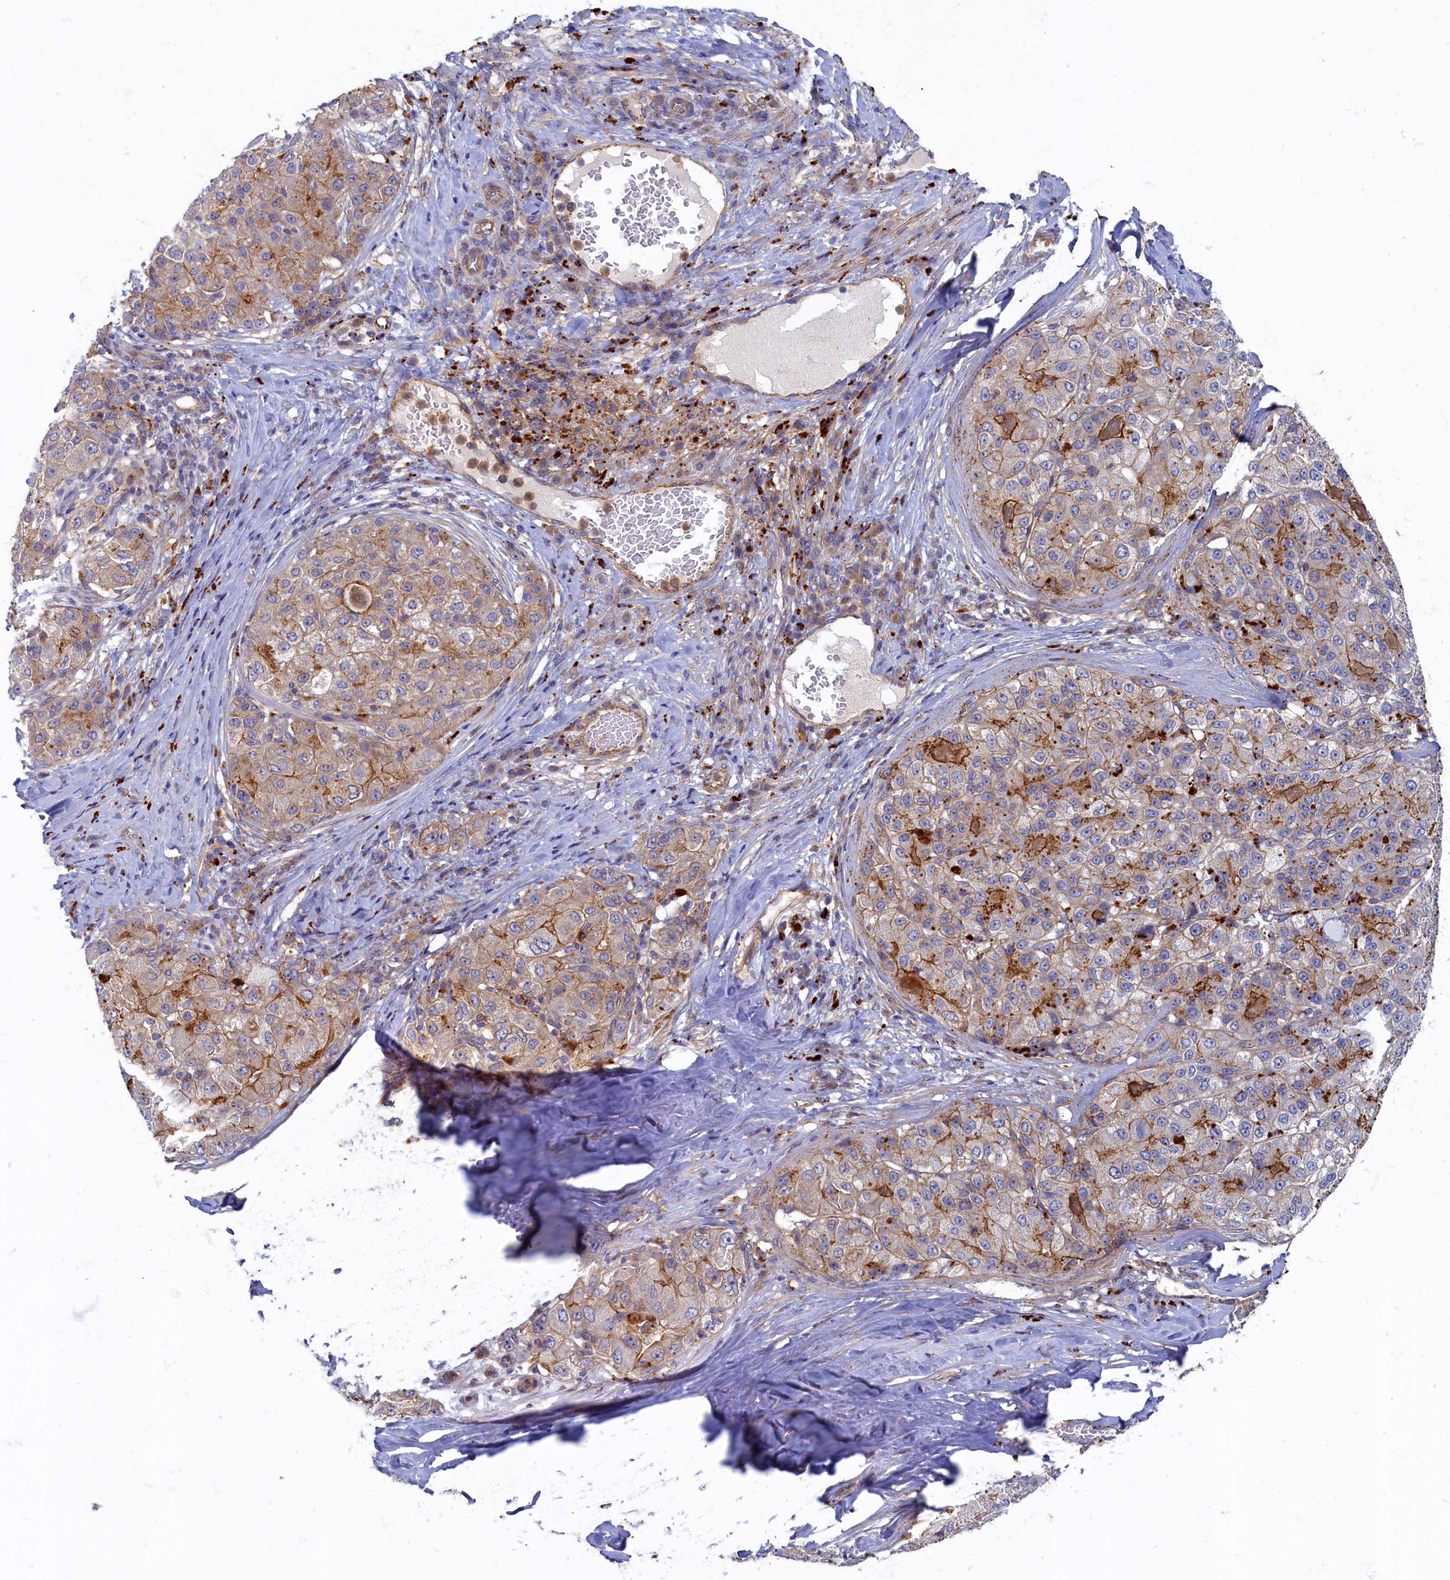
{"staining": {"intensity": "moderate", "quantity": "25%-75%", "location": "cytoplasmic/membranous"}, "tissue": "liver cancer", "cell_type": "Tumor cells", "image_type": "cancer", "snomed": [{"axis": "morphology", "description": "Carcinoma, Hepatocellular, NOS"}, {"axis": "topography", "description": "Liver"}], "caption": "High-magnification brightfield microscopy of liver hepatocellular carcinoma stained with DAB (brown) and counterstained with hematoxylin (blue). tumor cells exhibit moderate cytoplasmic/membranous positivity is appreciated in approximately25%-75% of cells.", "gene": "PSMG2", "patient": {"sex": "male", "age": 80}}